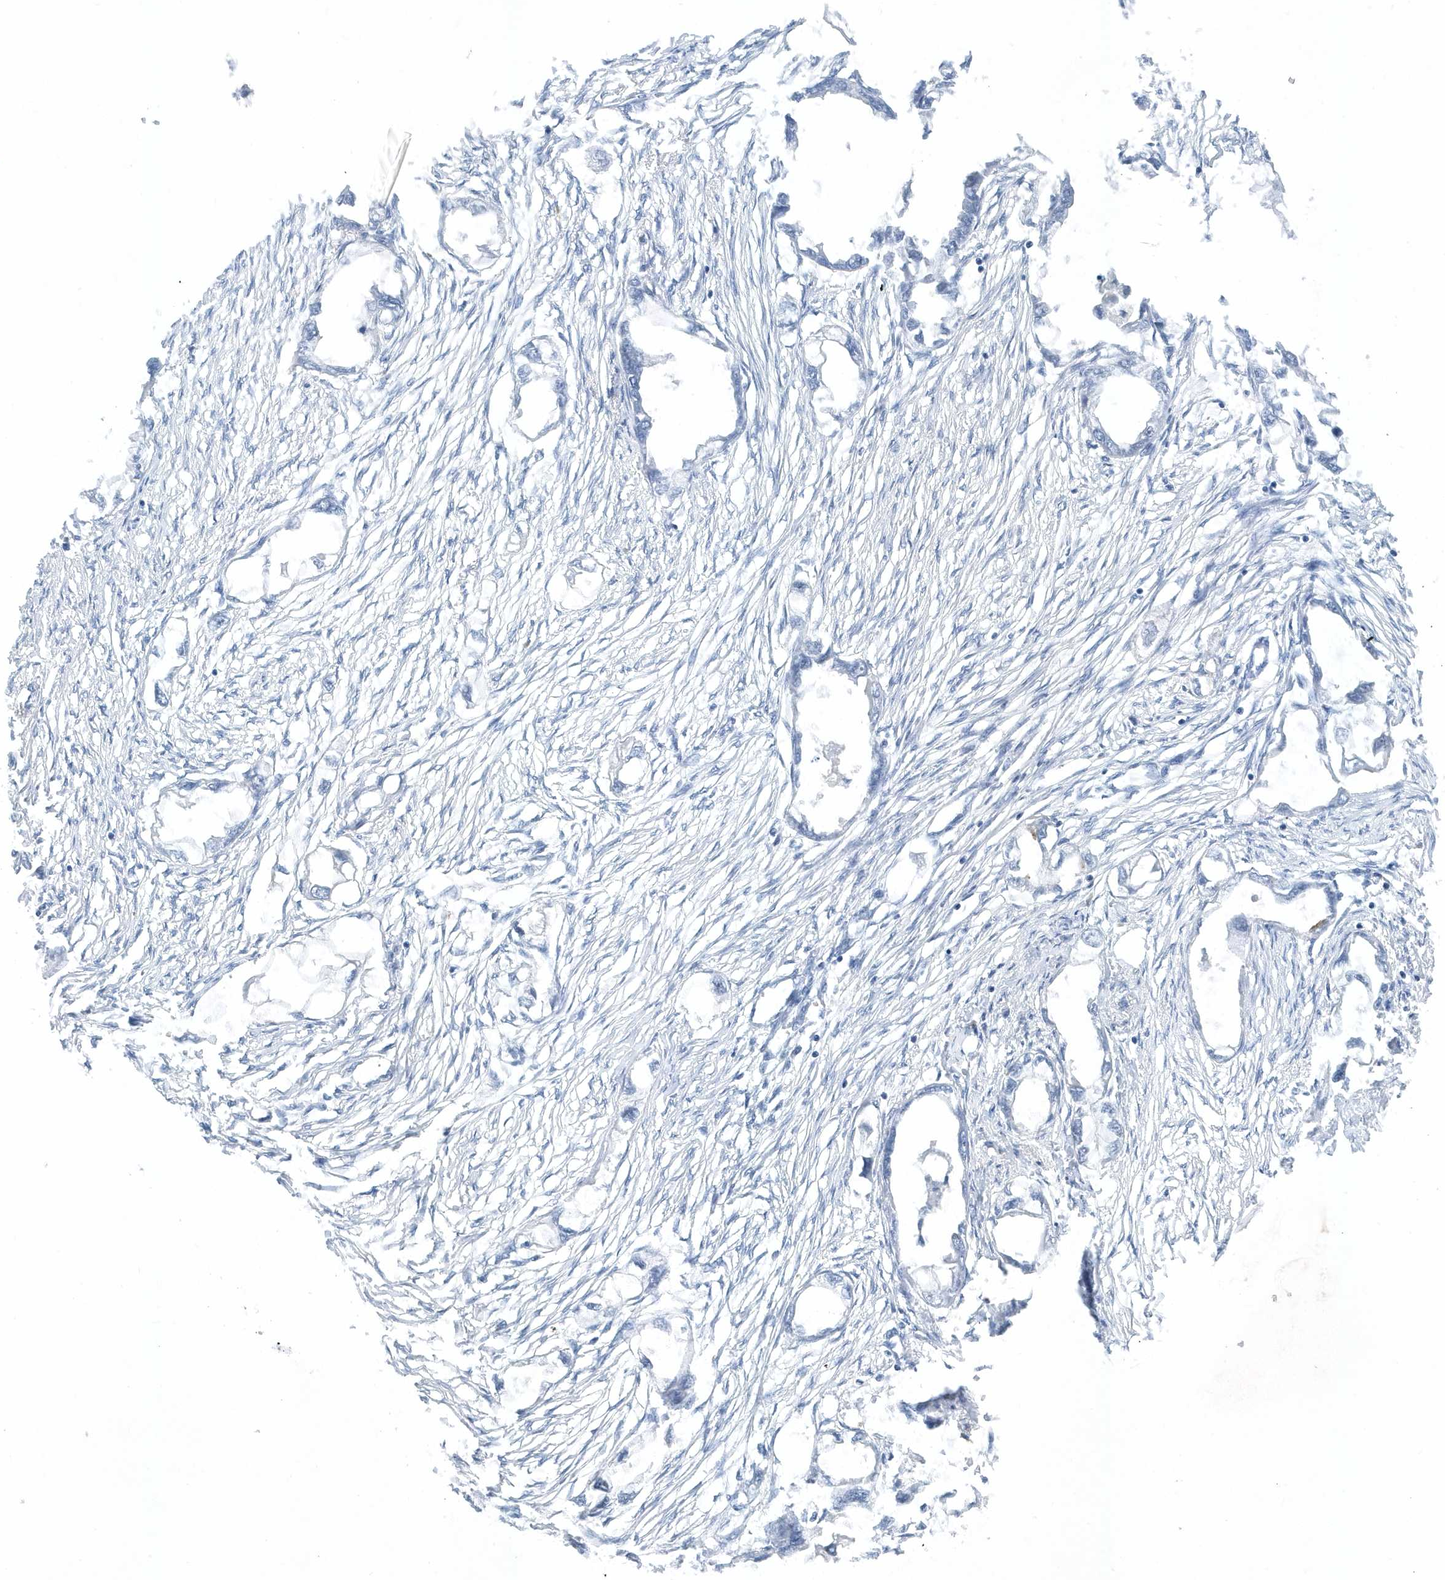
{"staining": {"intensity": "negative", "quantity": "none", "location": "none"}, "tissue": "endometrial cancer", "cell_type": "Tumor cells", "image_type": "cancer", "snomed": [{"axis": "morphology", "description": "Adenocarcinoma, NOS"}, {"axis": "morphology", "description": "Adenocarcinoma, metastatic, NOS"}, {"axis": "topography", "description": "Adipose tissue"}, {"axis": "topography", "description": "Endometrium"}], "caption": "Immunohistochemistry micrograph of neoplastic tissue: human metastatic adenocarcinoma (endometrial) stained with DAB reveals no significant protein staining in tumor cells. (DAB immunohistochemistry (IHC) with hematoxylin counter stain).", "gene": "RPF2", "patient": {"sex": "female", "age": 67}}